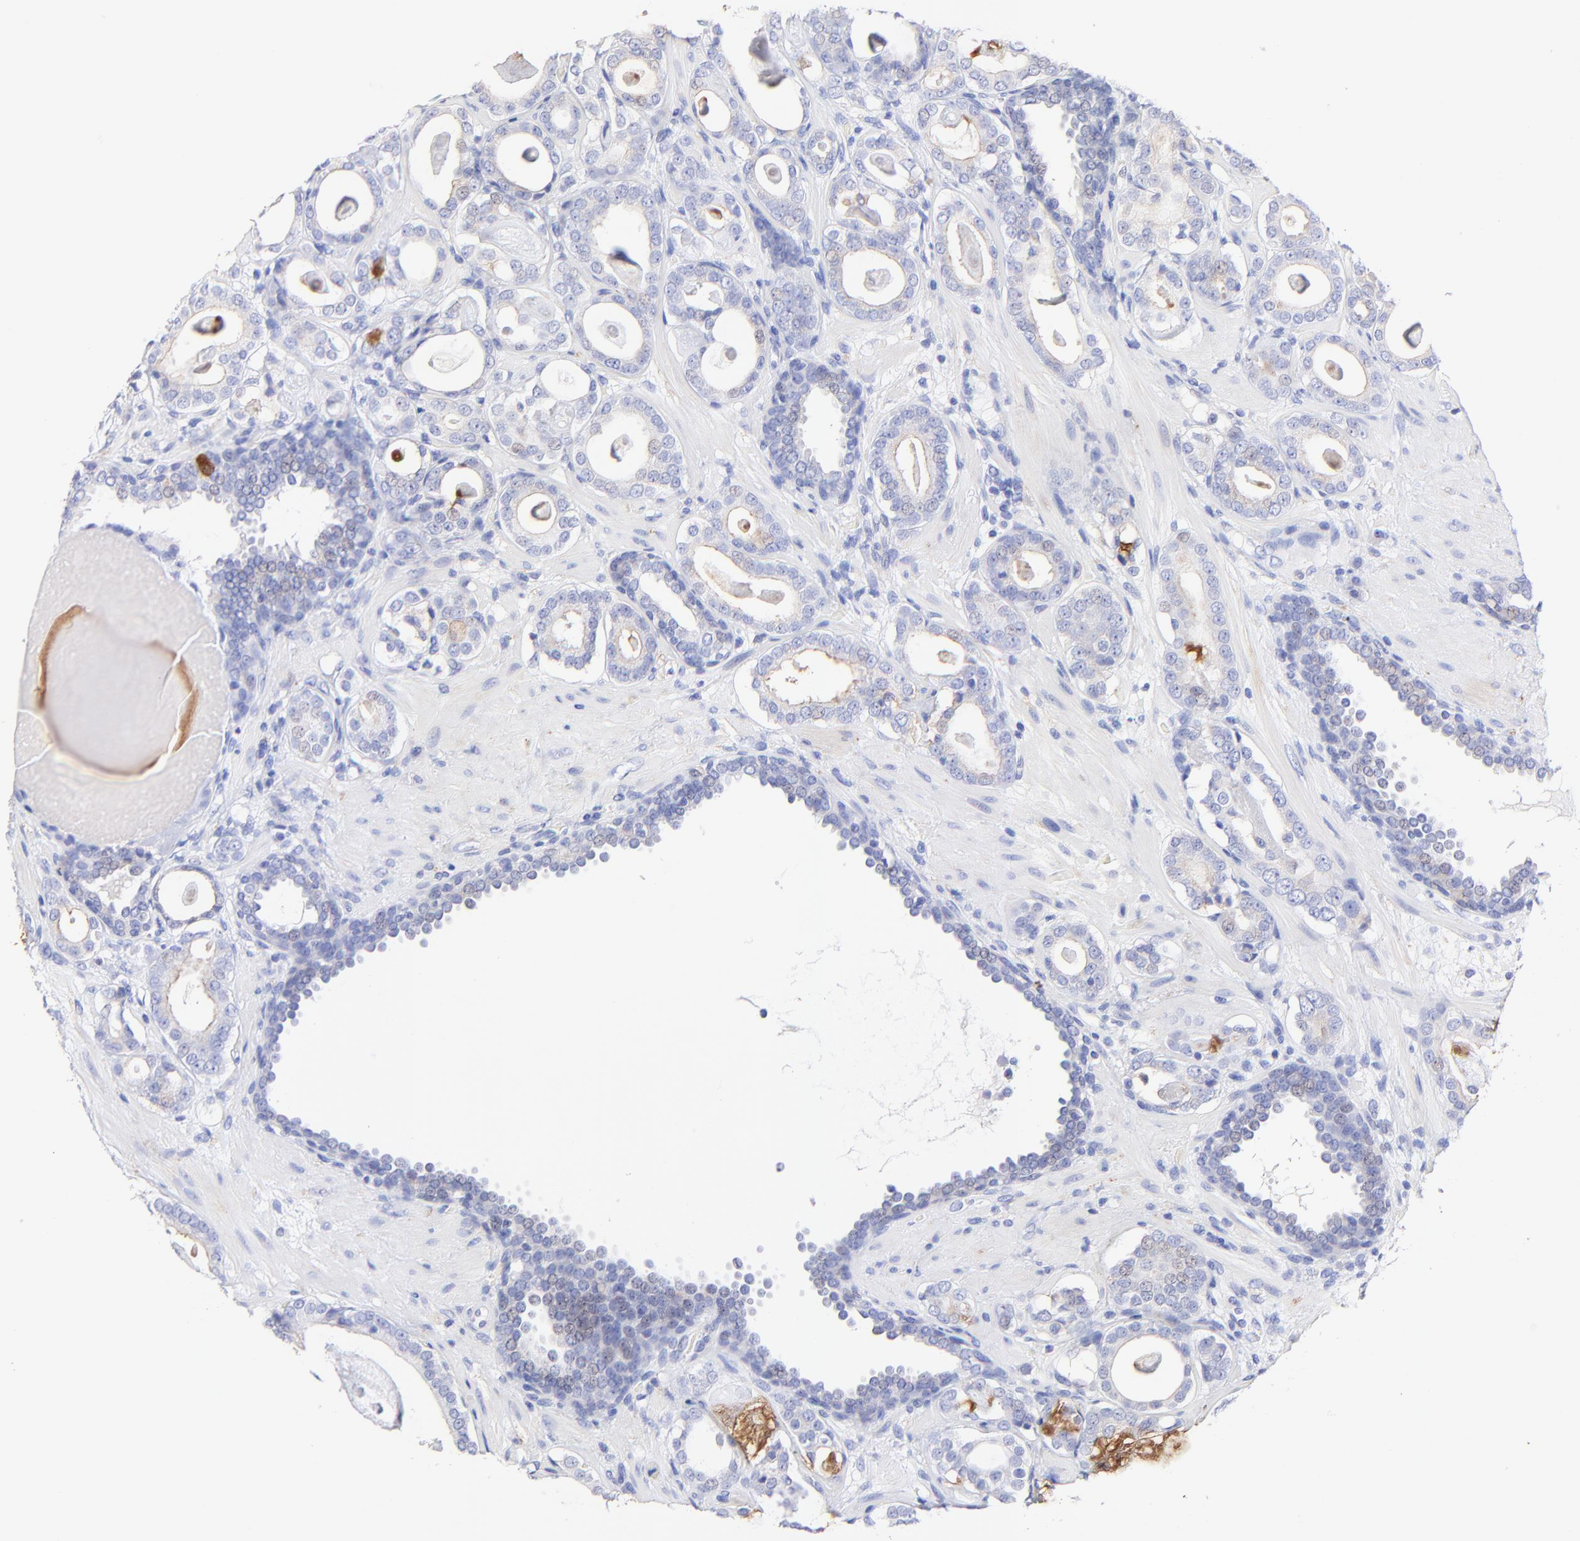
{"staining": {"intensity": "negative", "quantity": "none", "location": "none"}, "tissue": "prostate cancer", "cell_type": "Tumor cells", "image_type": "cancer", "snomed": [{"axis": "morphology", "description": "Adenocarcinoma, Low grade"}, {"axis": "topography", "description": "Prostate"}], "caption": "Immunohistochemical staining of prostate cancer (adenocarcinoma (low-grade)) exhibits no significant expression in tumor cells.", "gene": "RAB3A", "patient": {"sex": "male", "age": 57}}